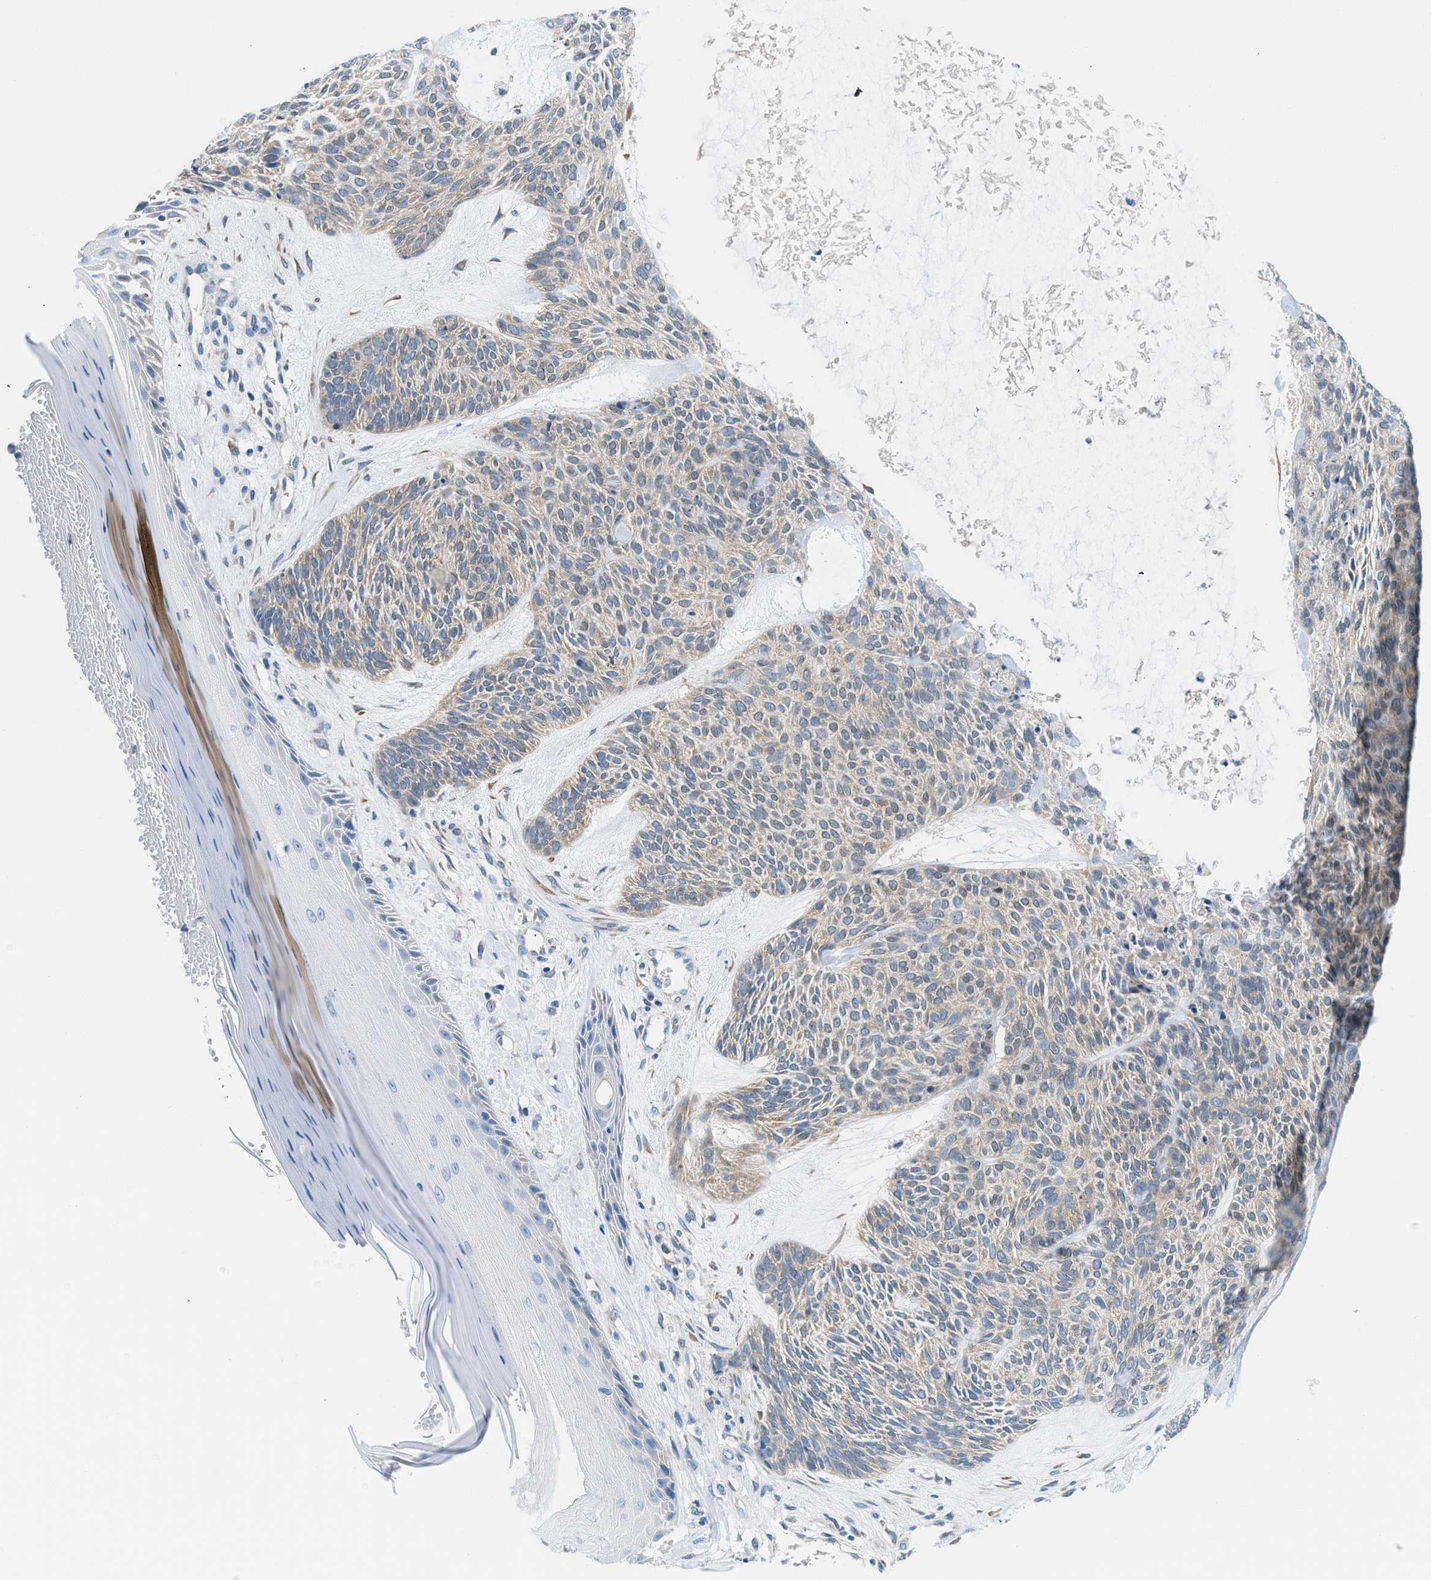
{"staining": {"intensity": "weak", "quantity": ">75%", "location": "cytoplasmic/membranous"}, "tissue": "skin cancer", "cell_type": "Tumor cells", "image_type": "cancer", "snomed": [{"axis": "morphology", "description": "Basal cell carcinoma"}, {"axis": "topography", "description": "Skin"}], "caption": "Human skin cancer (basal cell carcinoma) stained with a brown dye reveals weak cytoplasmic/membranous positive staining in approximately >75% of tumor cells.", "gene": "BNC2", "patient": {"sex": "male", "age": 55}}